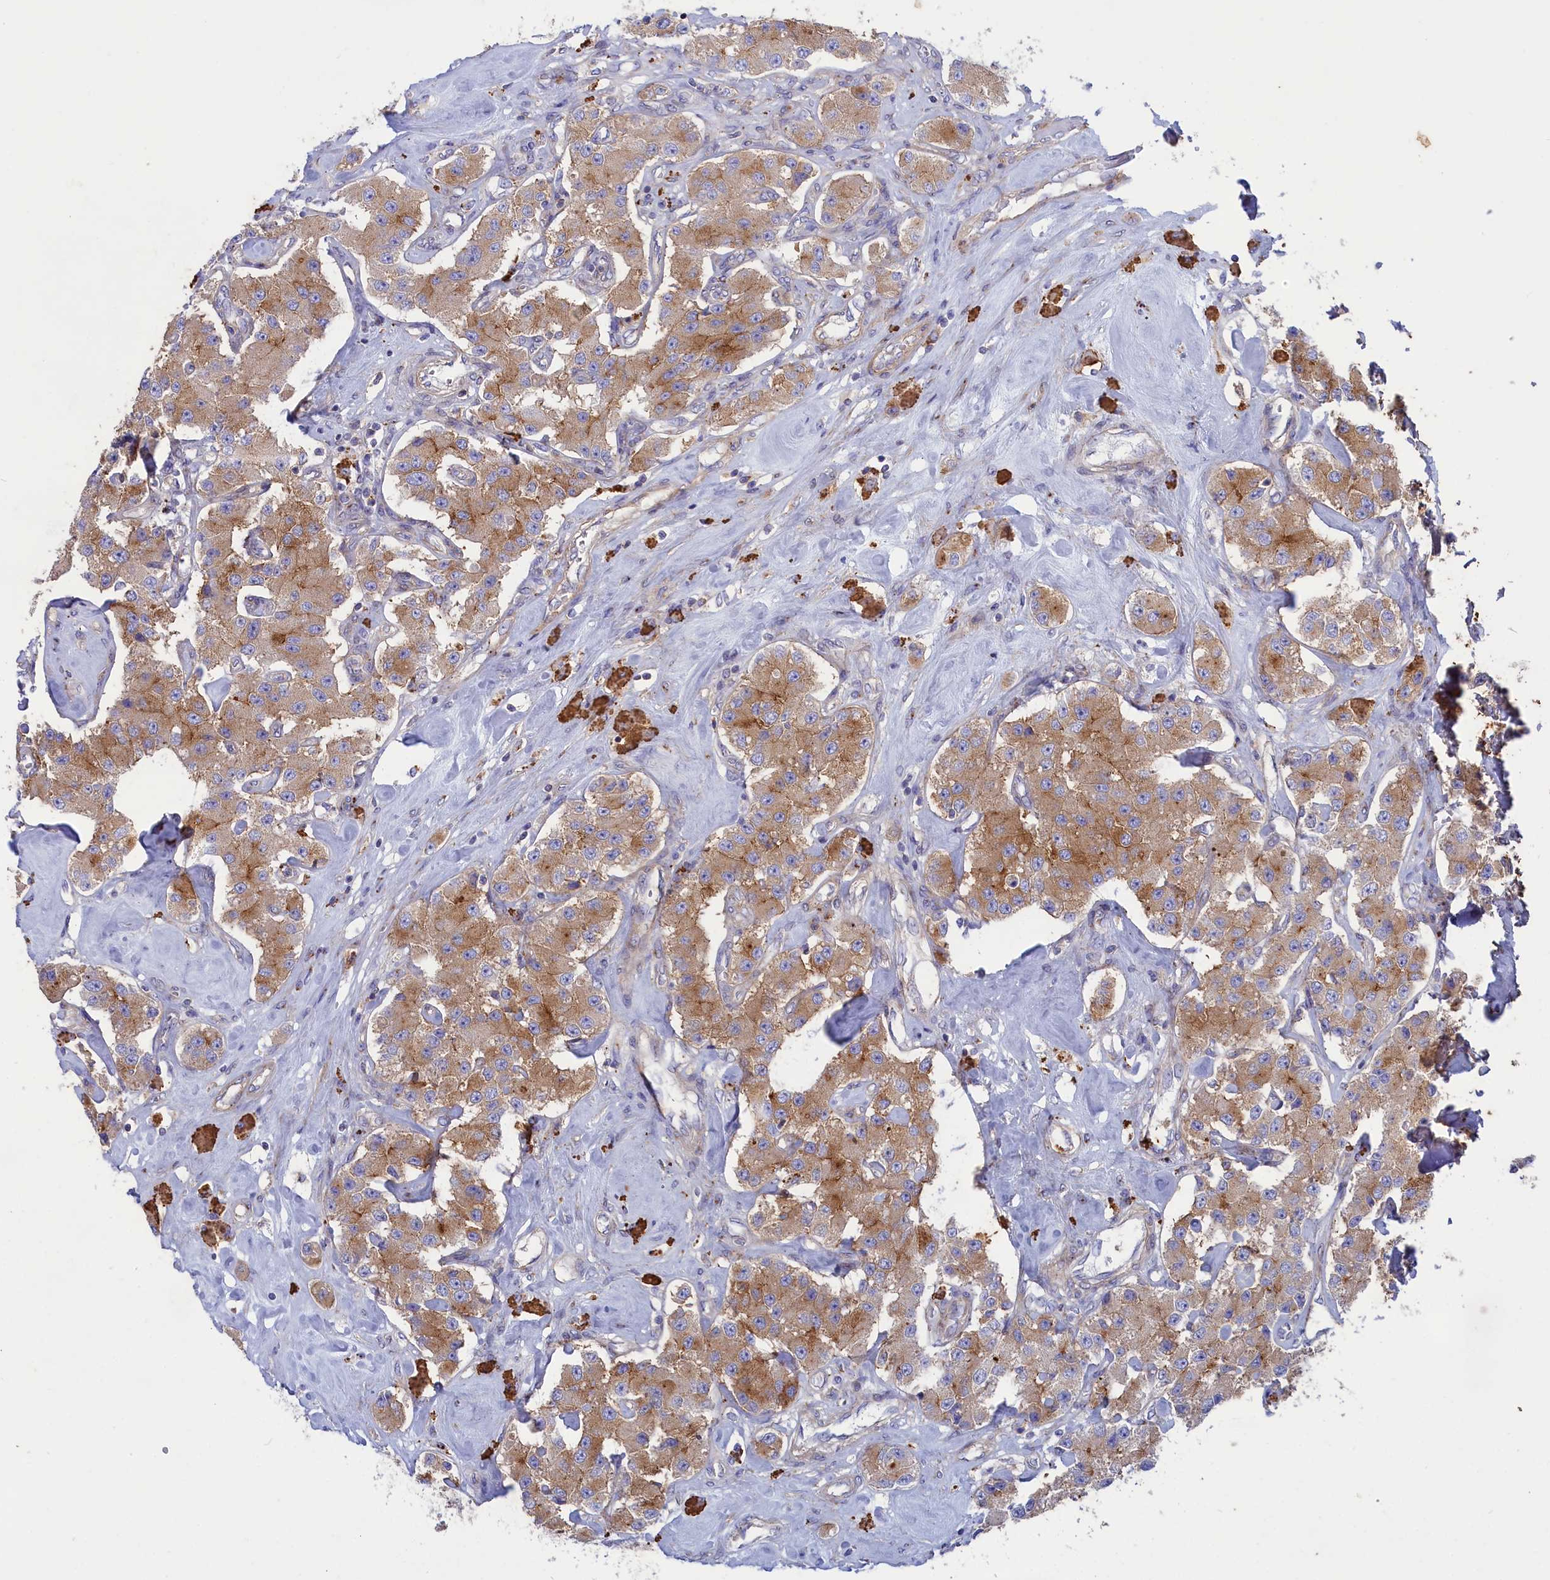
{"staining": {"intensity": "moderate", "quantity": ">75%", "location": "cytoplasmic/membranous"}, "tissue": "carcinoid", "cell_type": "Tumor cells", "image_type": "cancer", "snomed": [{"axis": "morphology", "description": "Carcinoid, malignant, NOS"}, {"axis": "topography", "description": "Pancreas"}], "caption": "This image reveals immunohistochemistry (IHC) staining of carcinoid, with medium moderate cytoplasmic/membranous expression in approximately >75% of tumor cells.", "gene": "SCAMP4", "patient": {"sex": "male", "age": 41}}